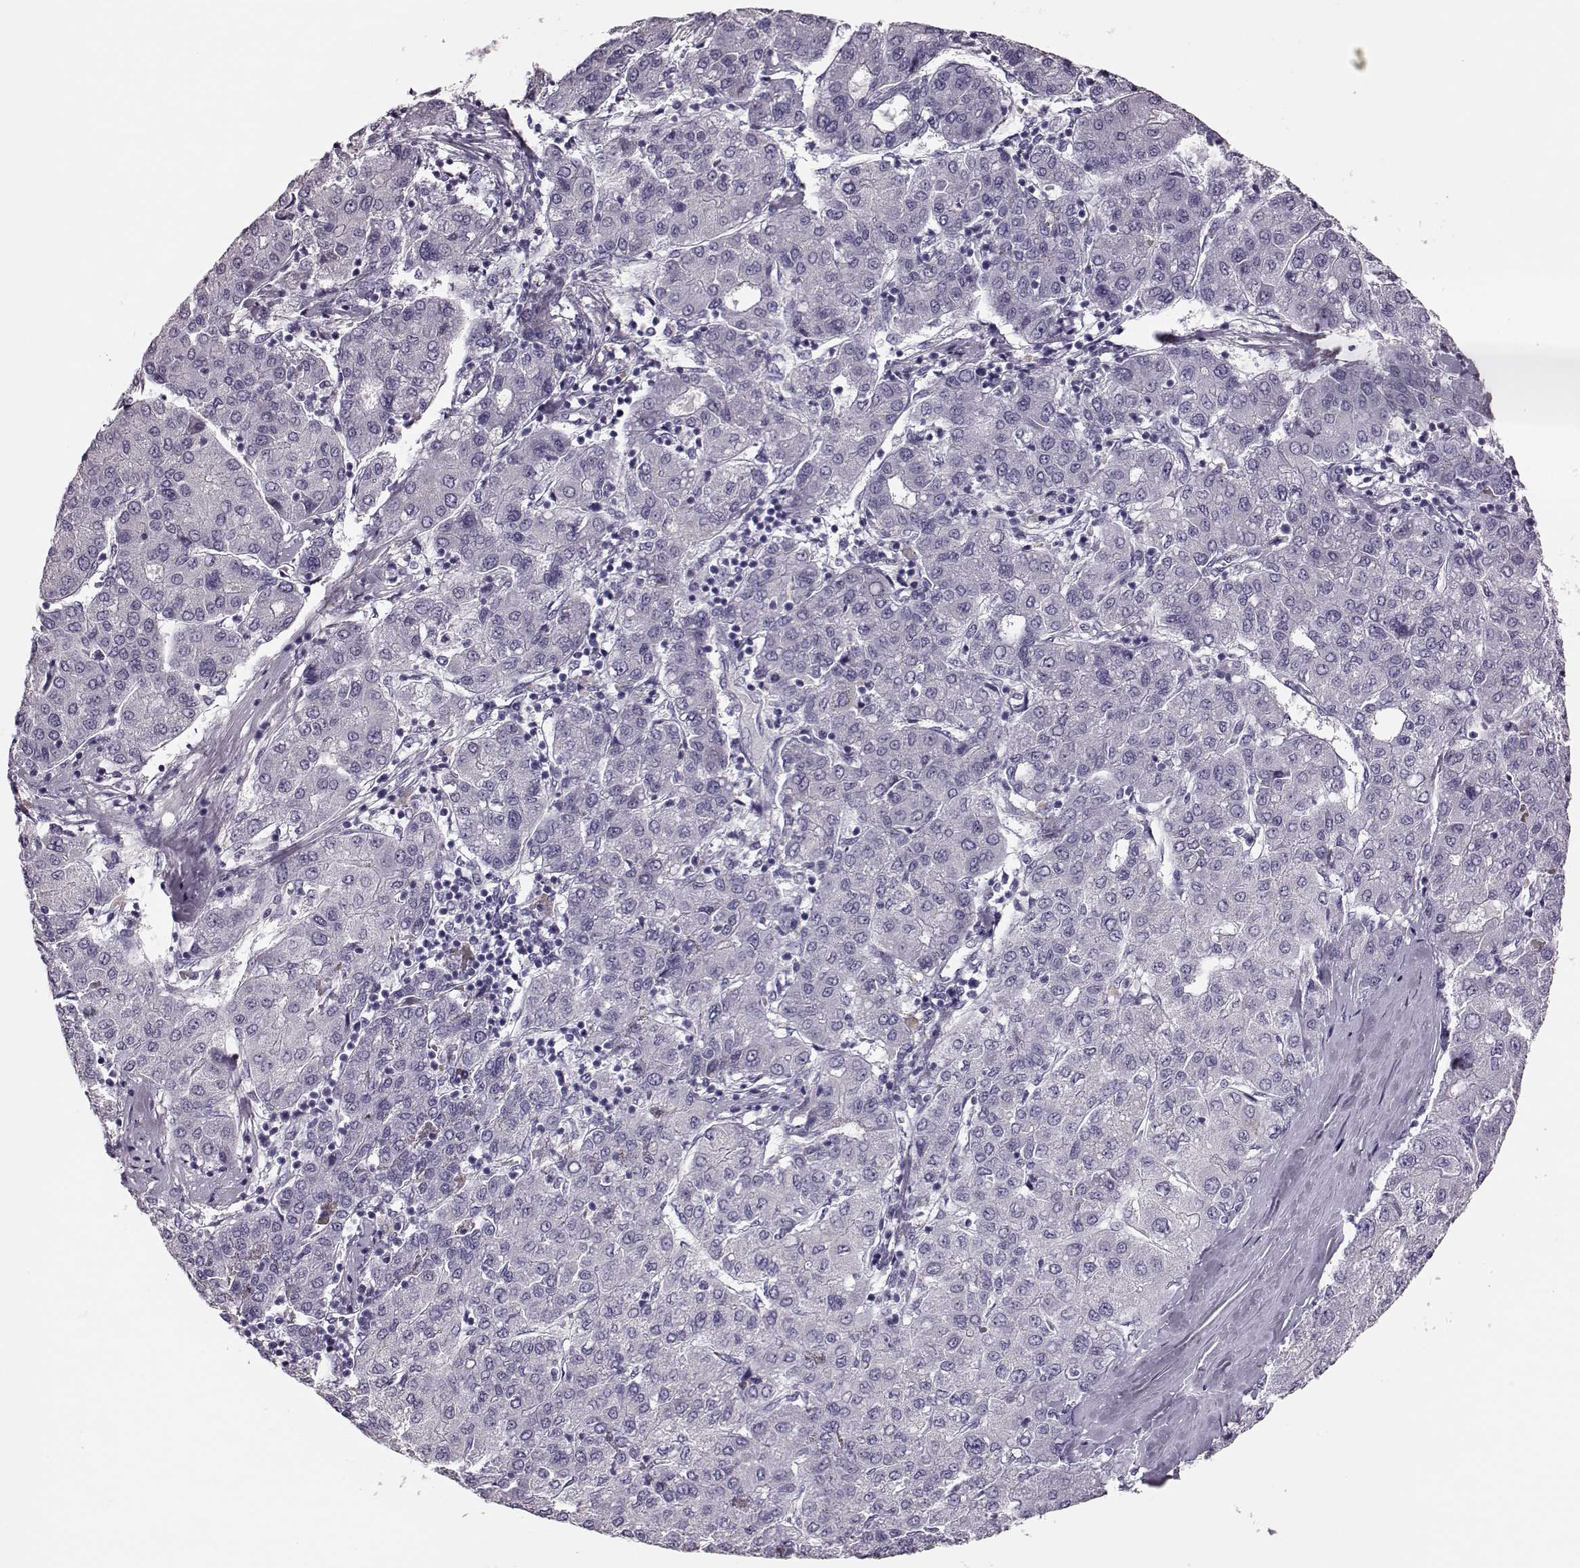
{"staining": {"intensity": "negative", "quantity": "none", "location": "none"}, "tissue": "liver cancer", "cell_type": "Tumor cells", "image_type": "cancer", "snomed": [{"axis": "morphology", "description": "Carcinoma, Hepatocellular, NOS"}, {"axis": "topography", "description": "Liver"}], "caption": "The image shows no staining of tumor cells in liver hepatocellular carcinoma.", "gene": "TRIM69", "patient": {"sex": "male", "age": 65}}